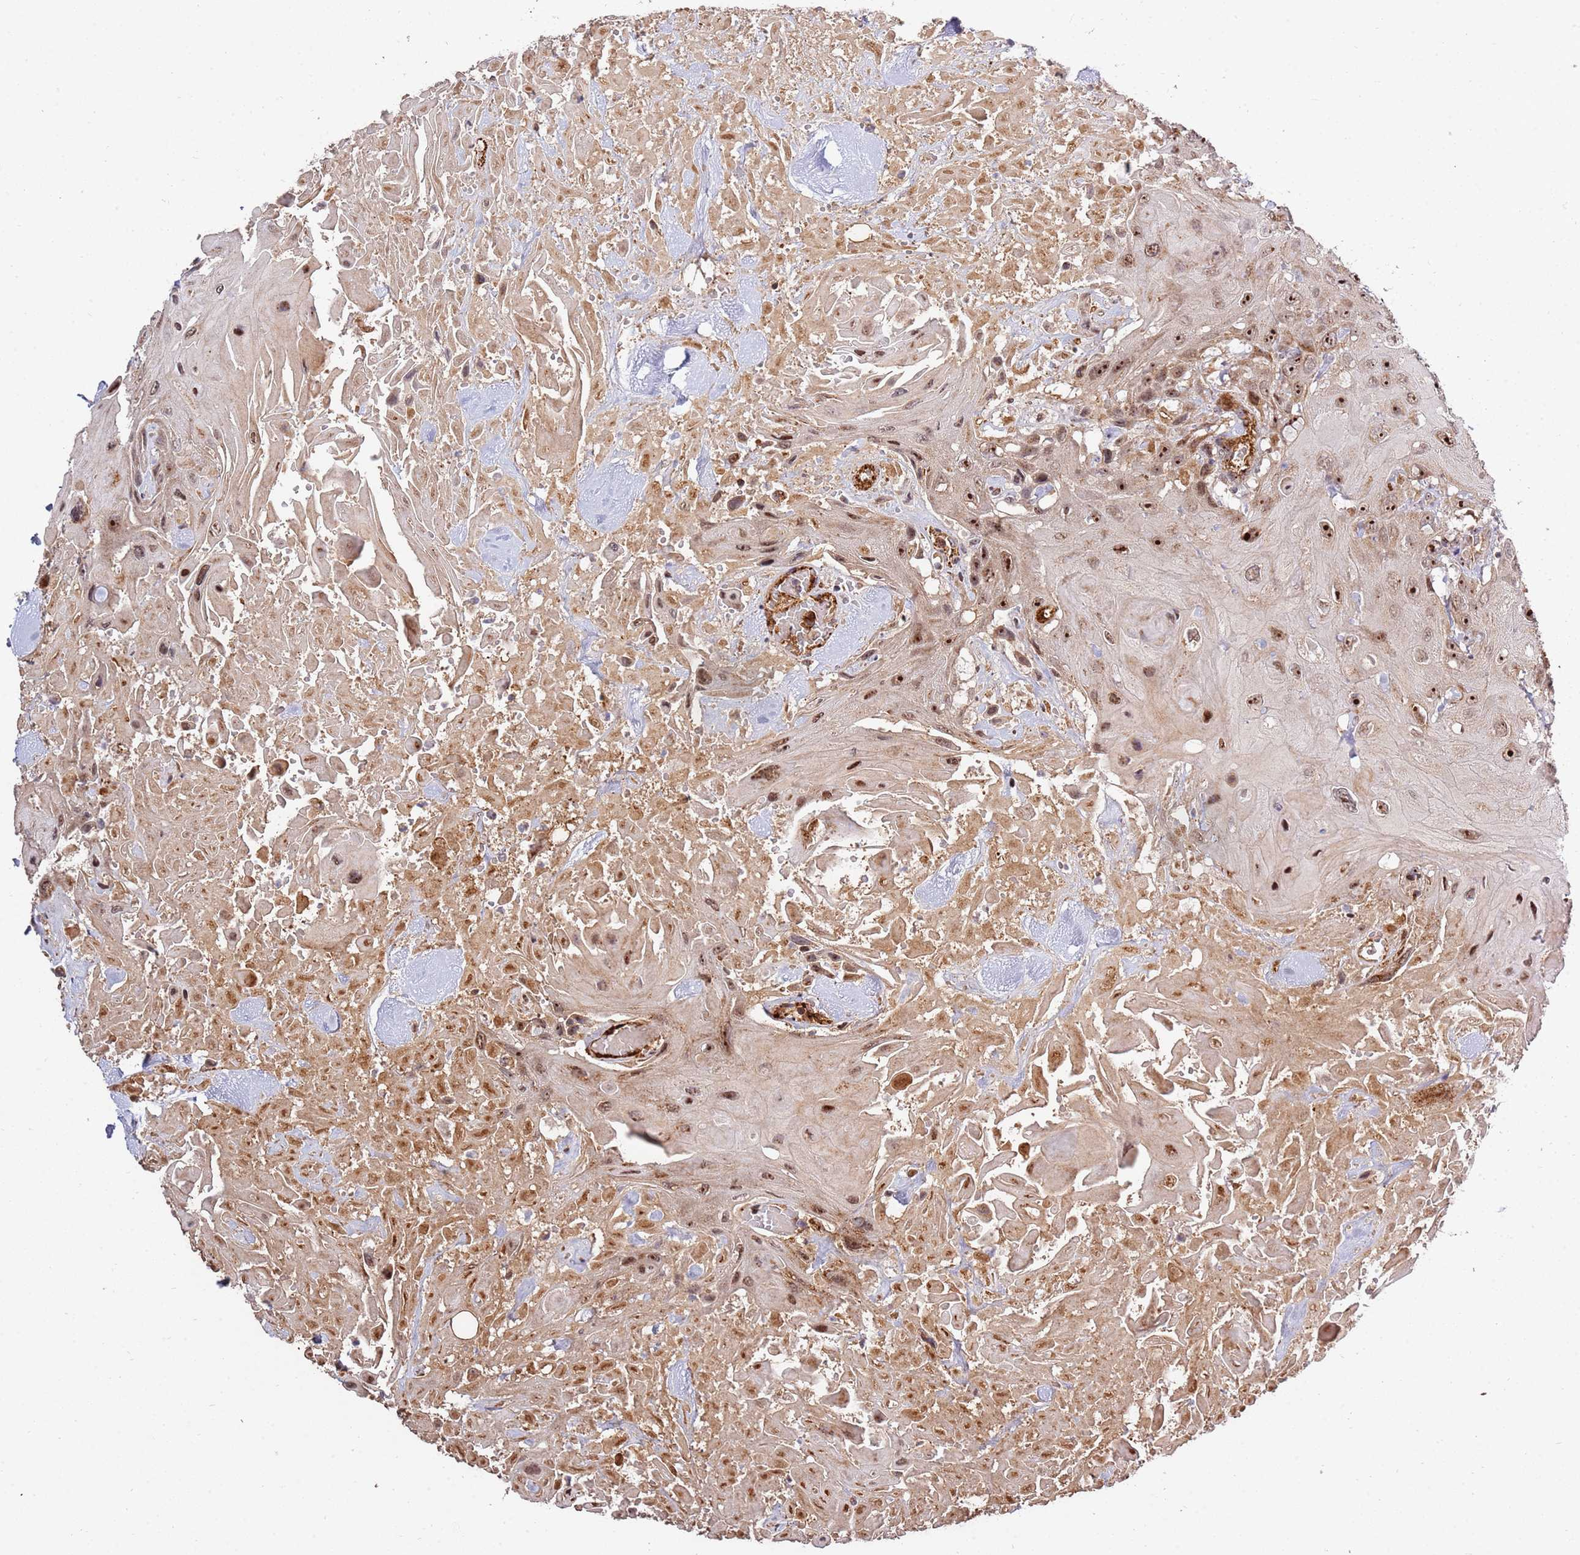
{"staining": {"intensity": "moderate", "quantity": ">75%", "location": "cytoplasmic/membranous,nuclear"}, "tissue": "head and neck cancer", "cell_type": "Tumor cells", "image_type": "cancer", "snomed": [{"axis": "morphology", "description": "Squamous cell carcinoma, NOS"}, {"axis": "topography", "description": "Head-Neck"}], "caption": "Immunohistochemical staining of squamous cell carcinoma (head and neck) exhibits medium levels of moderate cytoplasmic/membranous and nuclear positivity in about >75% of tumor cells.", "gene": "KIF25", "patient": {"sex": "male", "age": 81}}